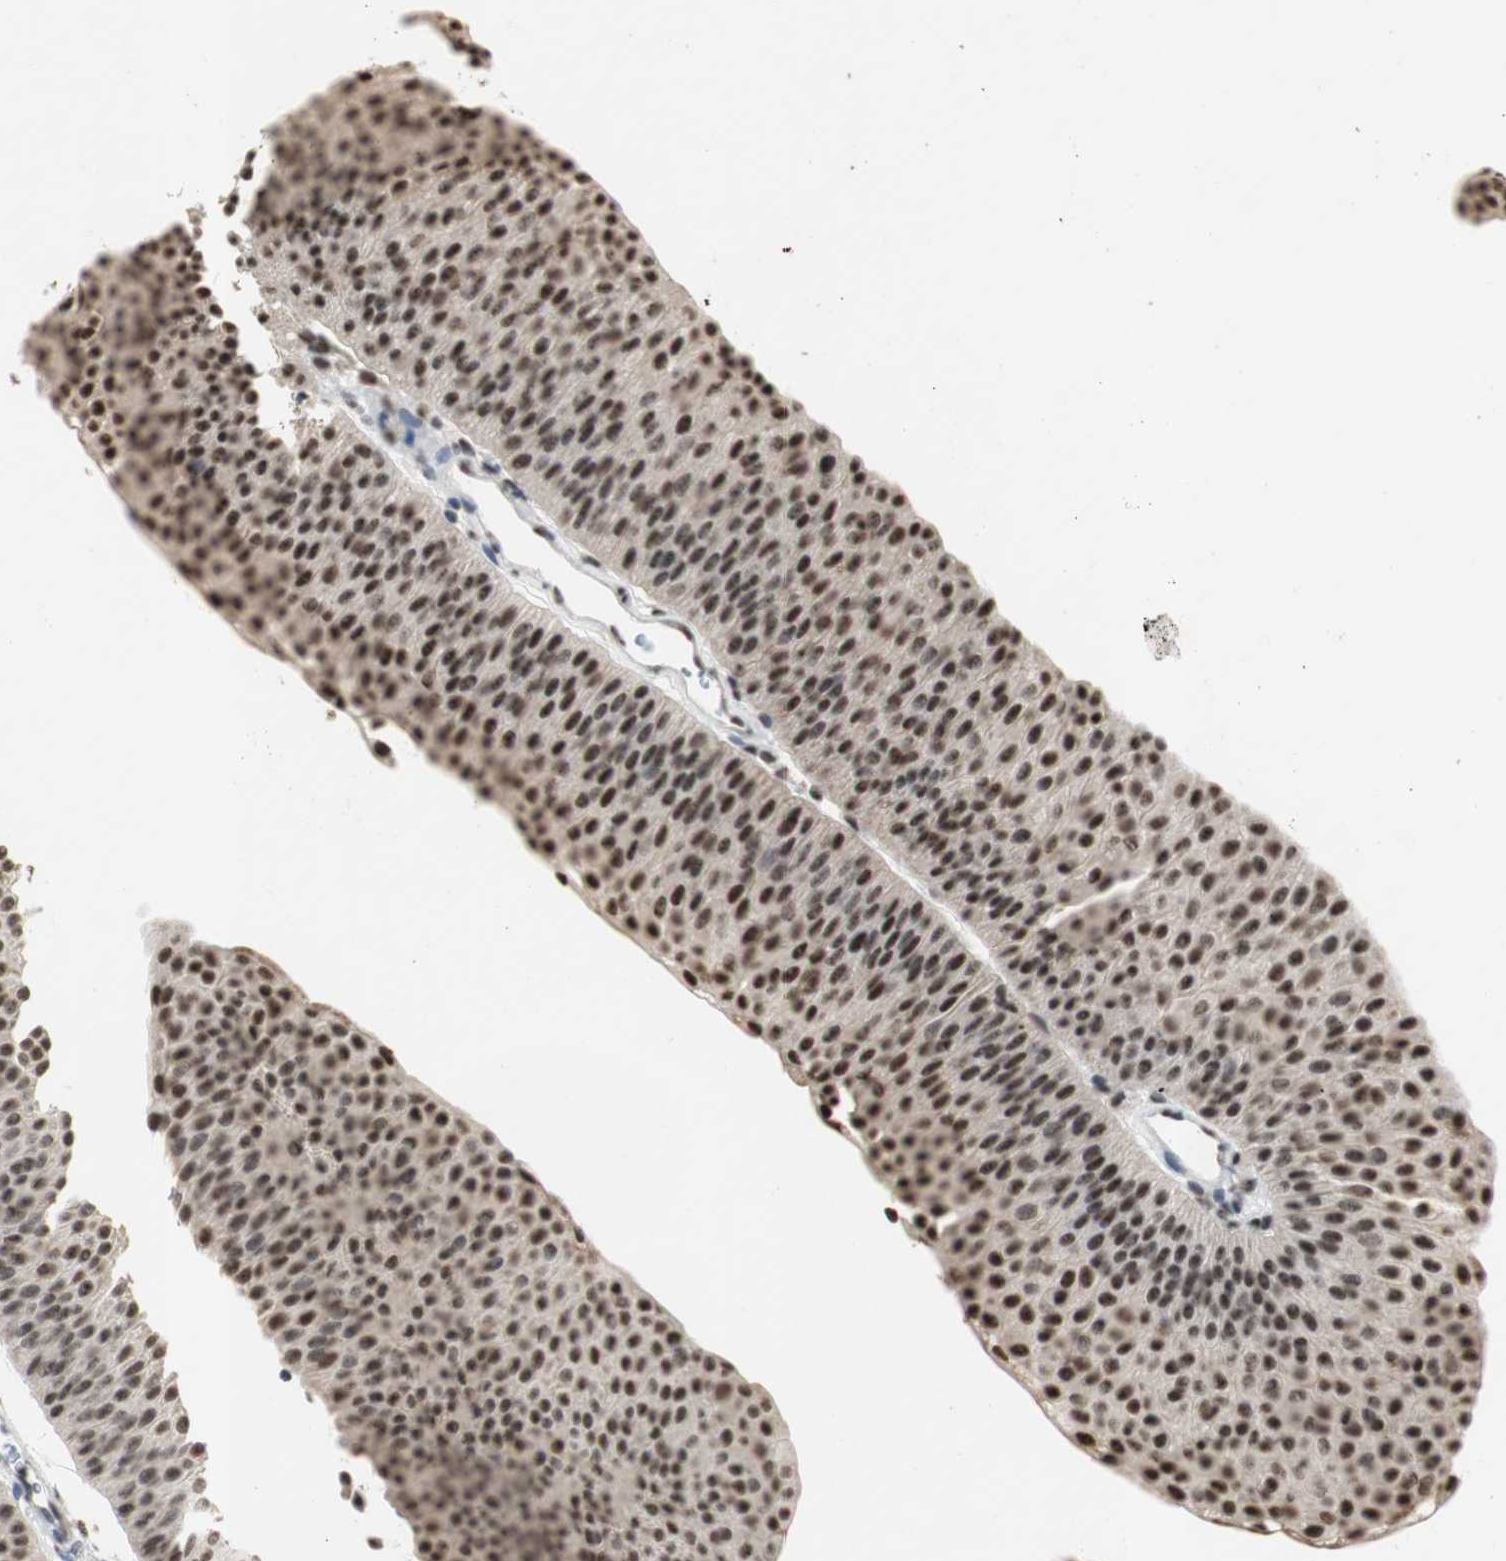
{"staining": {"intensity": "strong", "quantity": ">75%", "location": "nuclear"}, "tissue": "urothelial cancer", "cell_type": "Tumor cells", "image_type": "cancer", "snomed": [{"axis": "morphology", "description": "Urothelial carcinoma, Low grade"}, {"axis": "topography", "description": "Urinary bladder"}], "caption": "Urothelial cancer tissue reveals strong nuclear expression in approximately >75% of tumor cells, visualized by immunohistochemistry.", "gene": "SNRPB", "patient": {"sex": "female", "age": 60}}